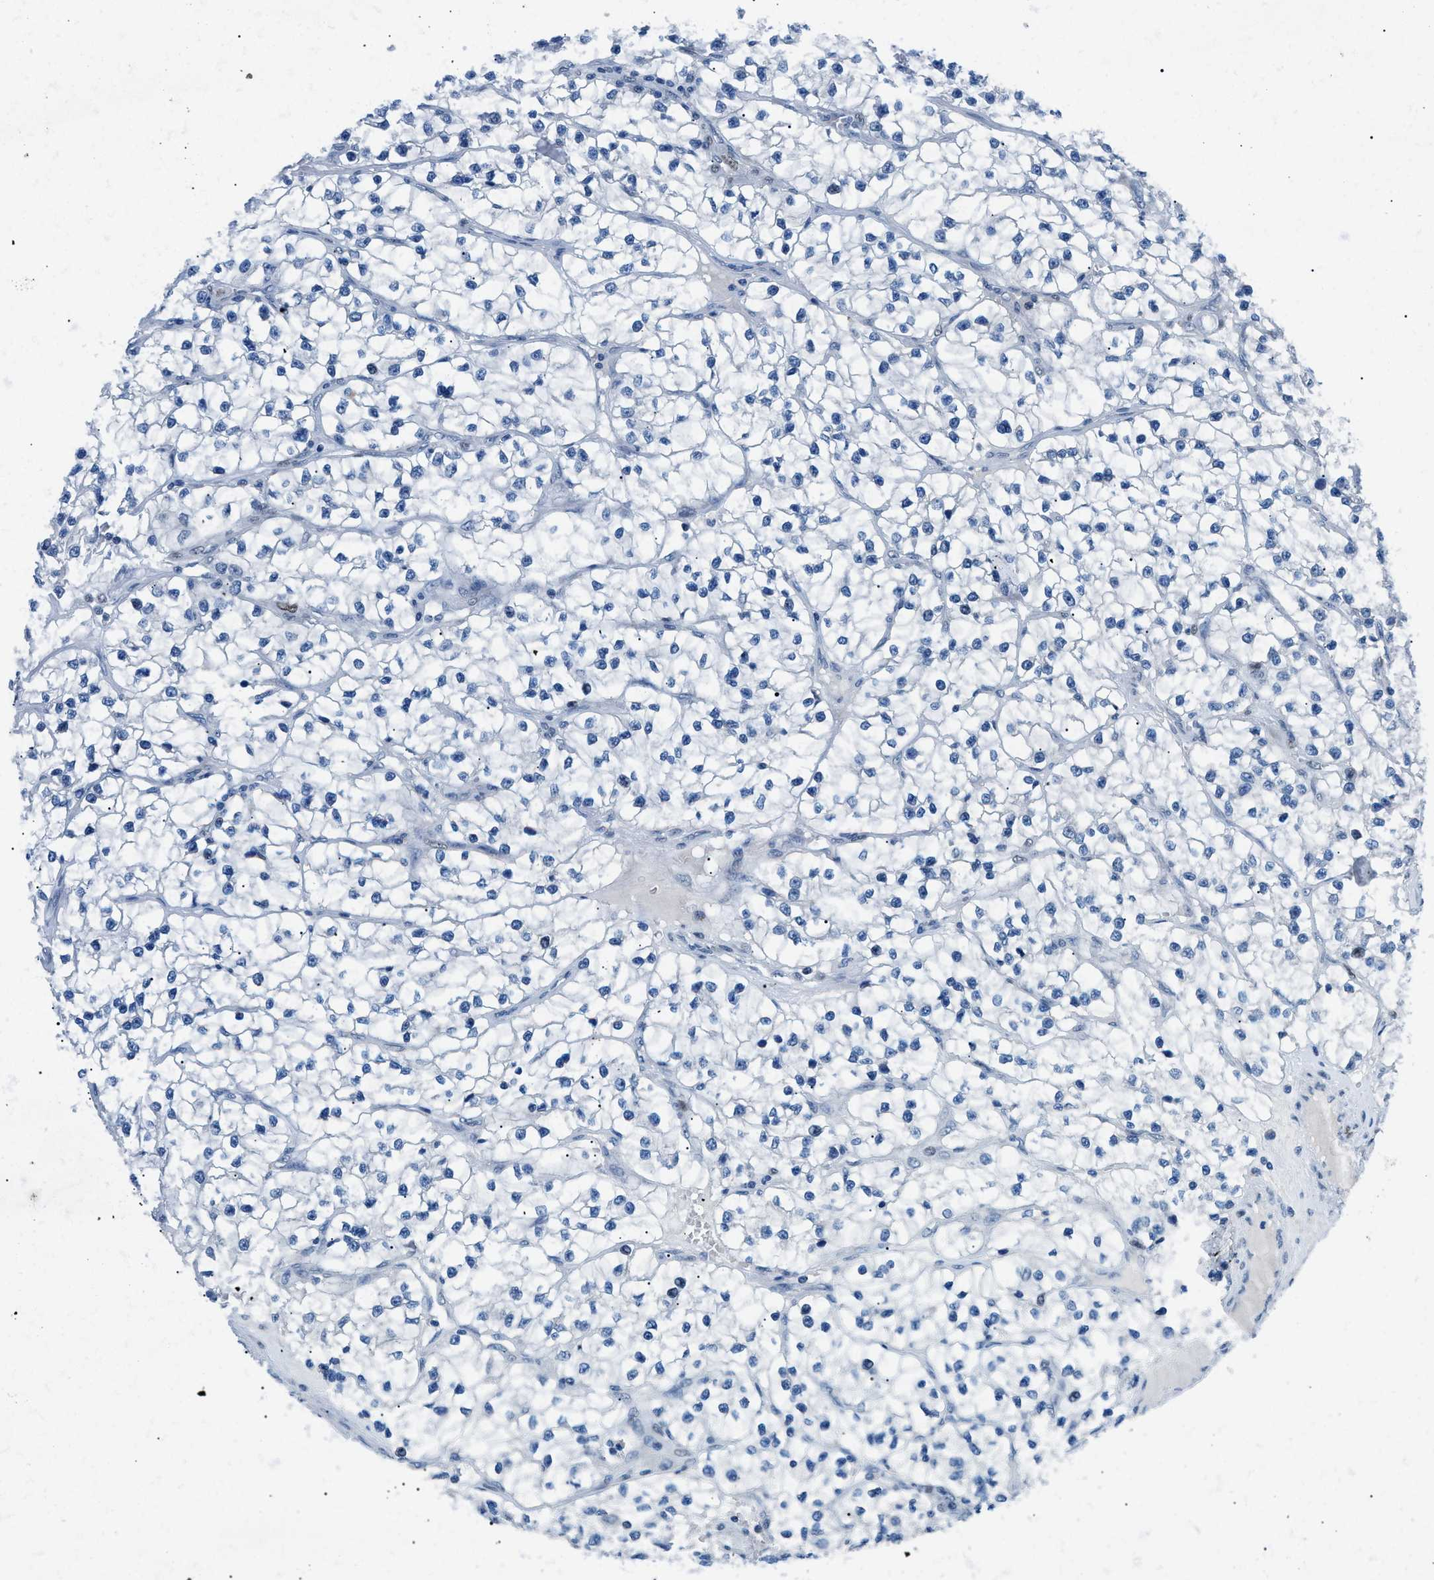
{"staining": {"intensity": "negative", "quantity": "none", "location": "none"}, "tissue": "renal cancer", "cell_type": "Tumor cells", "image_type": "cancer", "snomed": [{"axis": "morphology", "description": "Adenocarcinoma, NOS"}, {"axis": "topography", "description": "Kidney"}], "caption": "This is a image of IHC staining of renal cancer, which shows no staining in tumor cells.", "gene": "SMARCC1", "patient": {"sex": "female", "age": 57}}